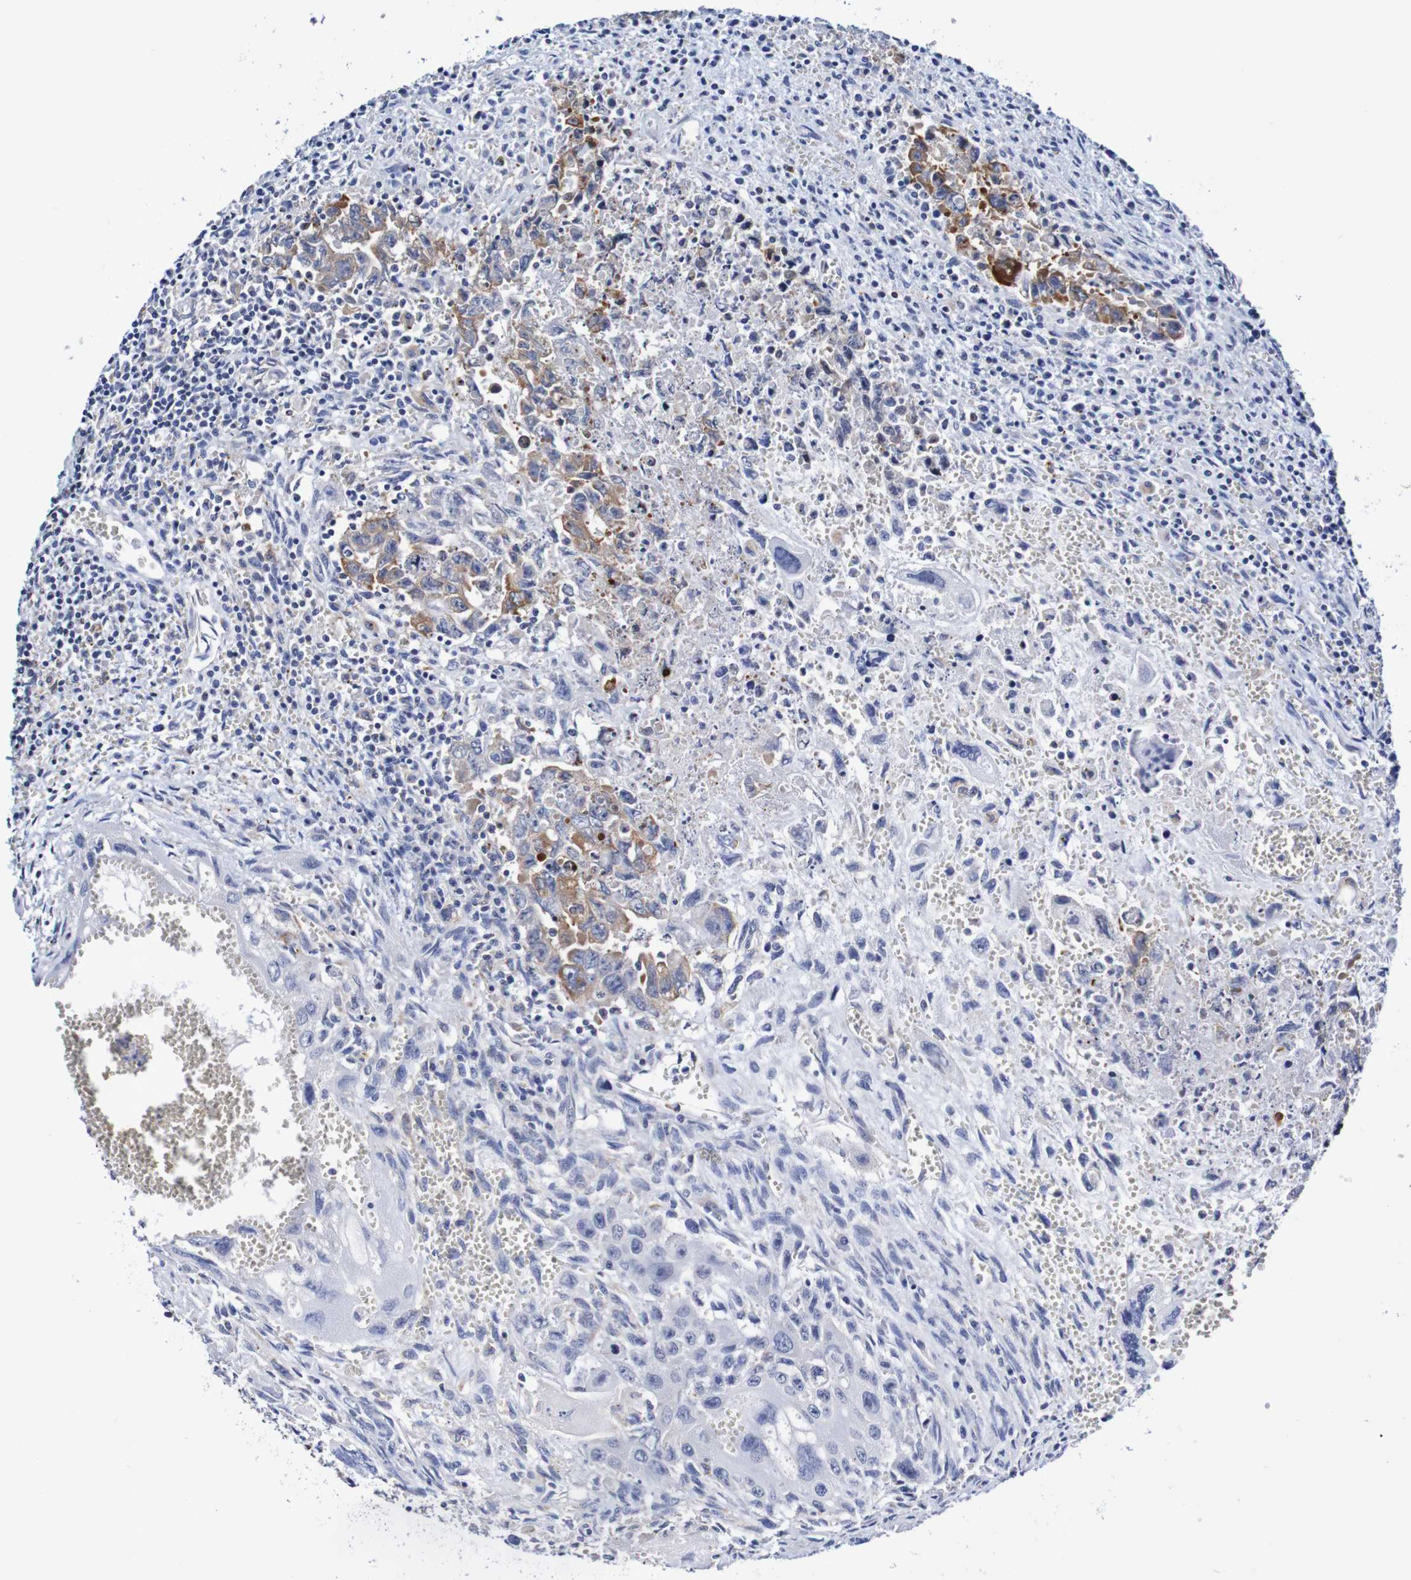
{"staining": {"intensity": "moderate", "quantity": "<25%", "location": "cytoplasmic/membranous"}, "tissue": "testis cancer", "cell_type": "Tumor cells", "image_type": "cancer", "snomed": [{"axis": "morphology", "description": "Carcinoma, Embryonal, NOS"}, {"axis": "topography", "description": "Testis"}], "caption": "The histopathology image shows staining of testis cancer, revealing moderate cytoplasmic/membranous protein positivity (brown color) within tumor cells.", "gene": "SEZ6", "patient": {"sex": "male", "age": 28}}